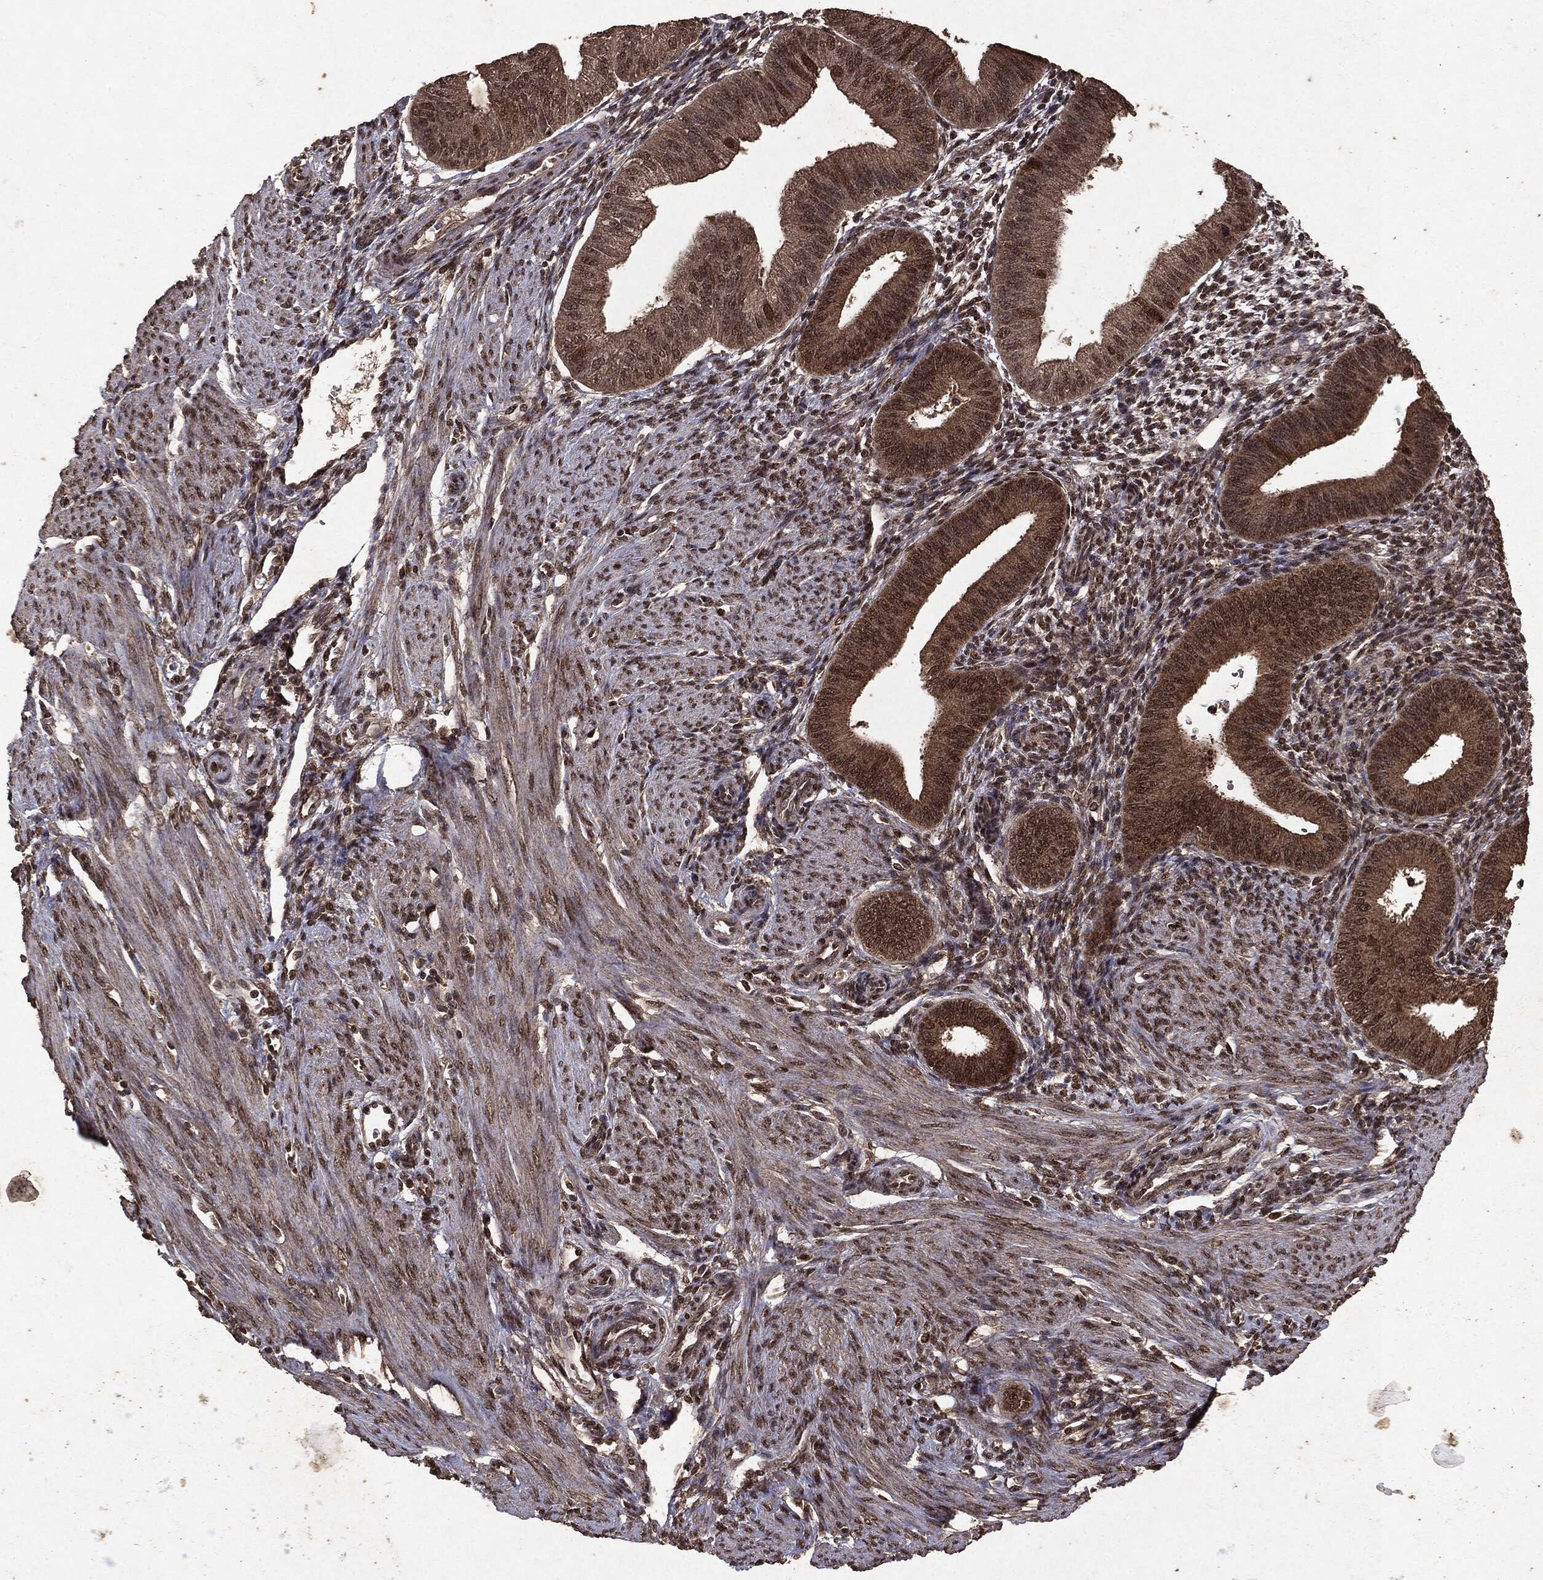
{"staining": {"intensity": "moderate", "quantity": ">75%", "location": "nuclear"}, "tissue": "endometrium", "cell_type": "Cells in endometrial stroma", "image_type": "normal", "snomed": [{"axis": "morphology", "description": "Normal tissue, NOS"}, {"axis": "topography", "description": "Endometrium"}], "caption": "Endometrium stained with a protein marker displays moderate staining in cells in endometrial stroma.", "gene": "PEBP1", "patient": {"sex": "female", "age": 39}}